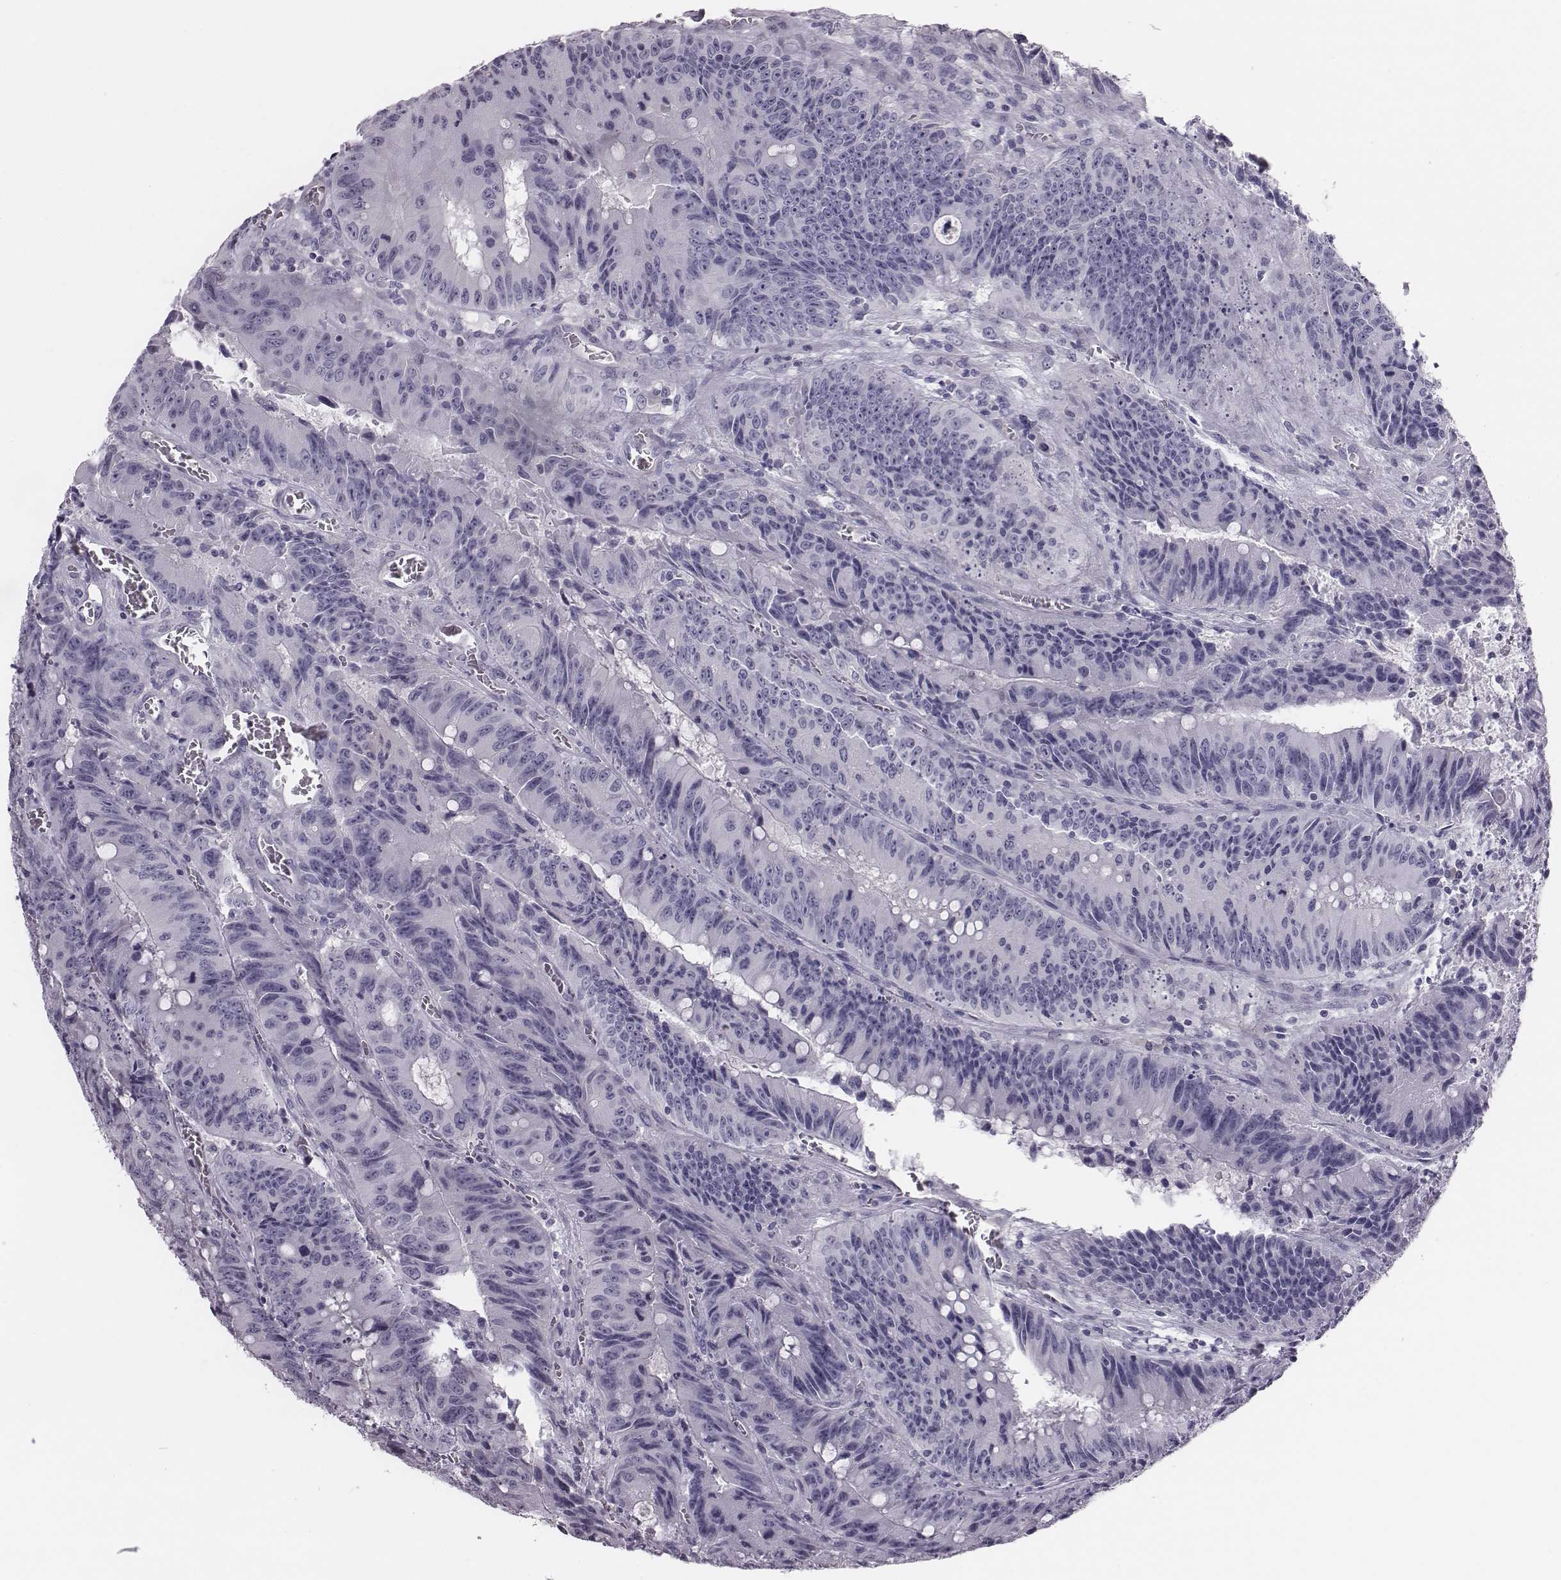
{"staining": {"intensity": "negative", "quantity": "none", "location": "none"}, "tissue": "colorectal cancer", "cell_type": "Tumor cells", "image_type": "cancer", "snomed": [{"axis": "morphology", "description": "Adenocarcinoma, NOS"}, {"axis": "topography", "description": "Rectum"}], "caption": "Protein analysis of adenocarcinoma (colorectal) displays no significant staining in tumor cells.", "gene": "CRISP1", "patient": {"sex": "female", "age": 72}}